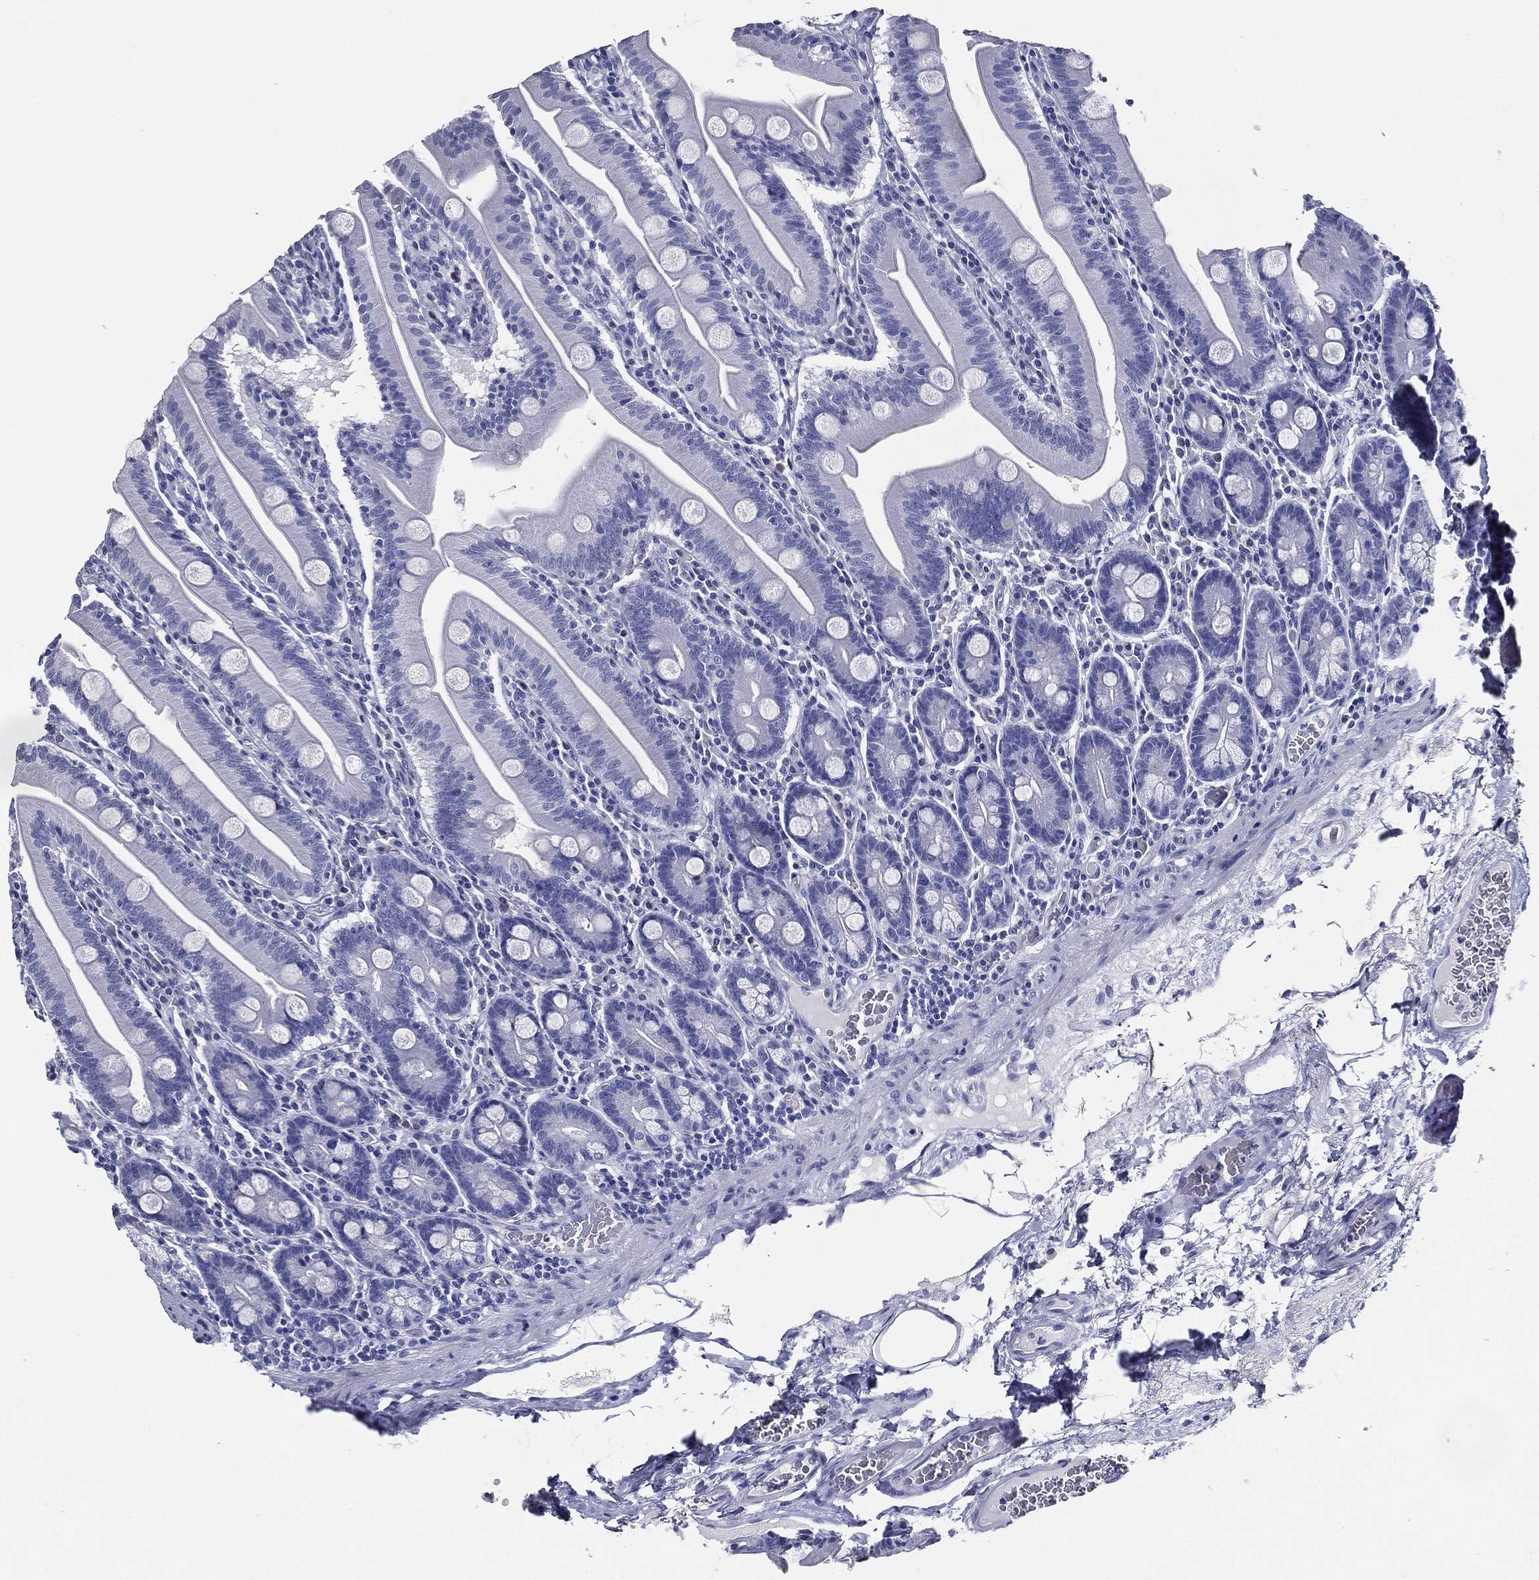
{"staining": {"intensity": "negative", "quantity": "none", "location": "none"}, "tissue": "small intestine", "cell_type": "Glandular cells", "image_type": "normal", "snomed": [{"axis": "morphology", "description": "Normal tissue, NOS"}, {"axis": "topography", "description": "Small intestine"}], "caption": "Histopathology image shows no significant protein expression in glandular cells of benign small intestine. The staining is performed using DAB brown chromogen with nuclei counter-stained in using hematoxylin.", "gene": "TFAP2A", "patient": {"sex": "male", "age": 37}}